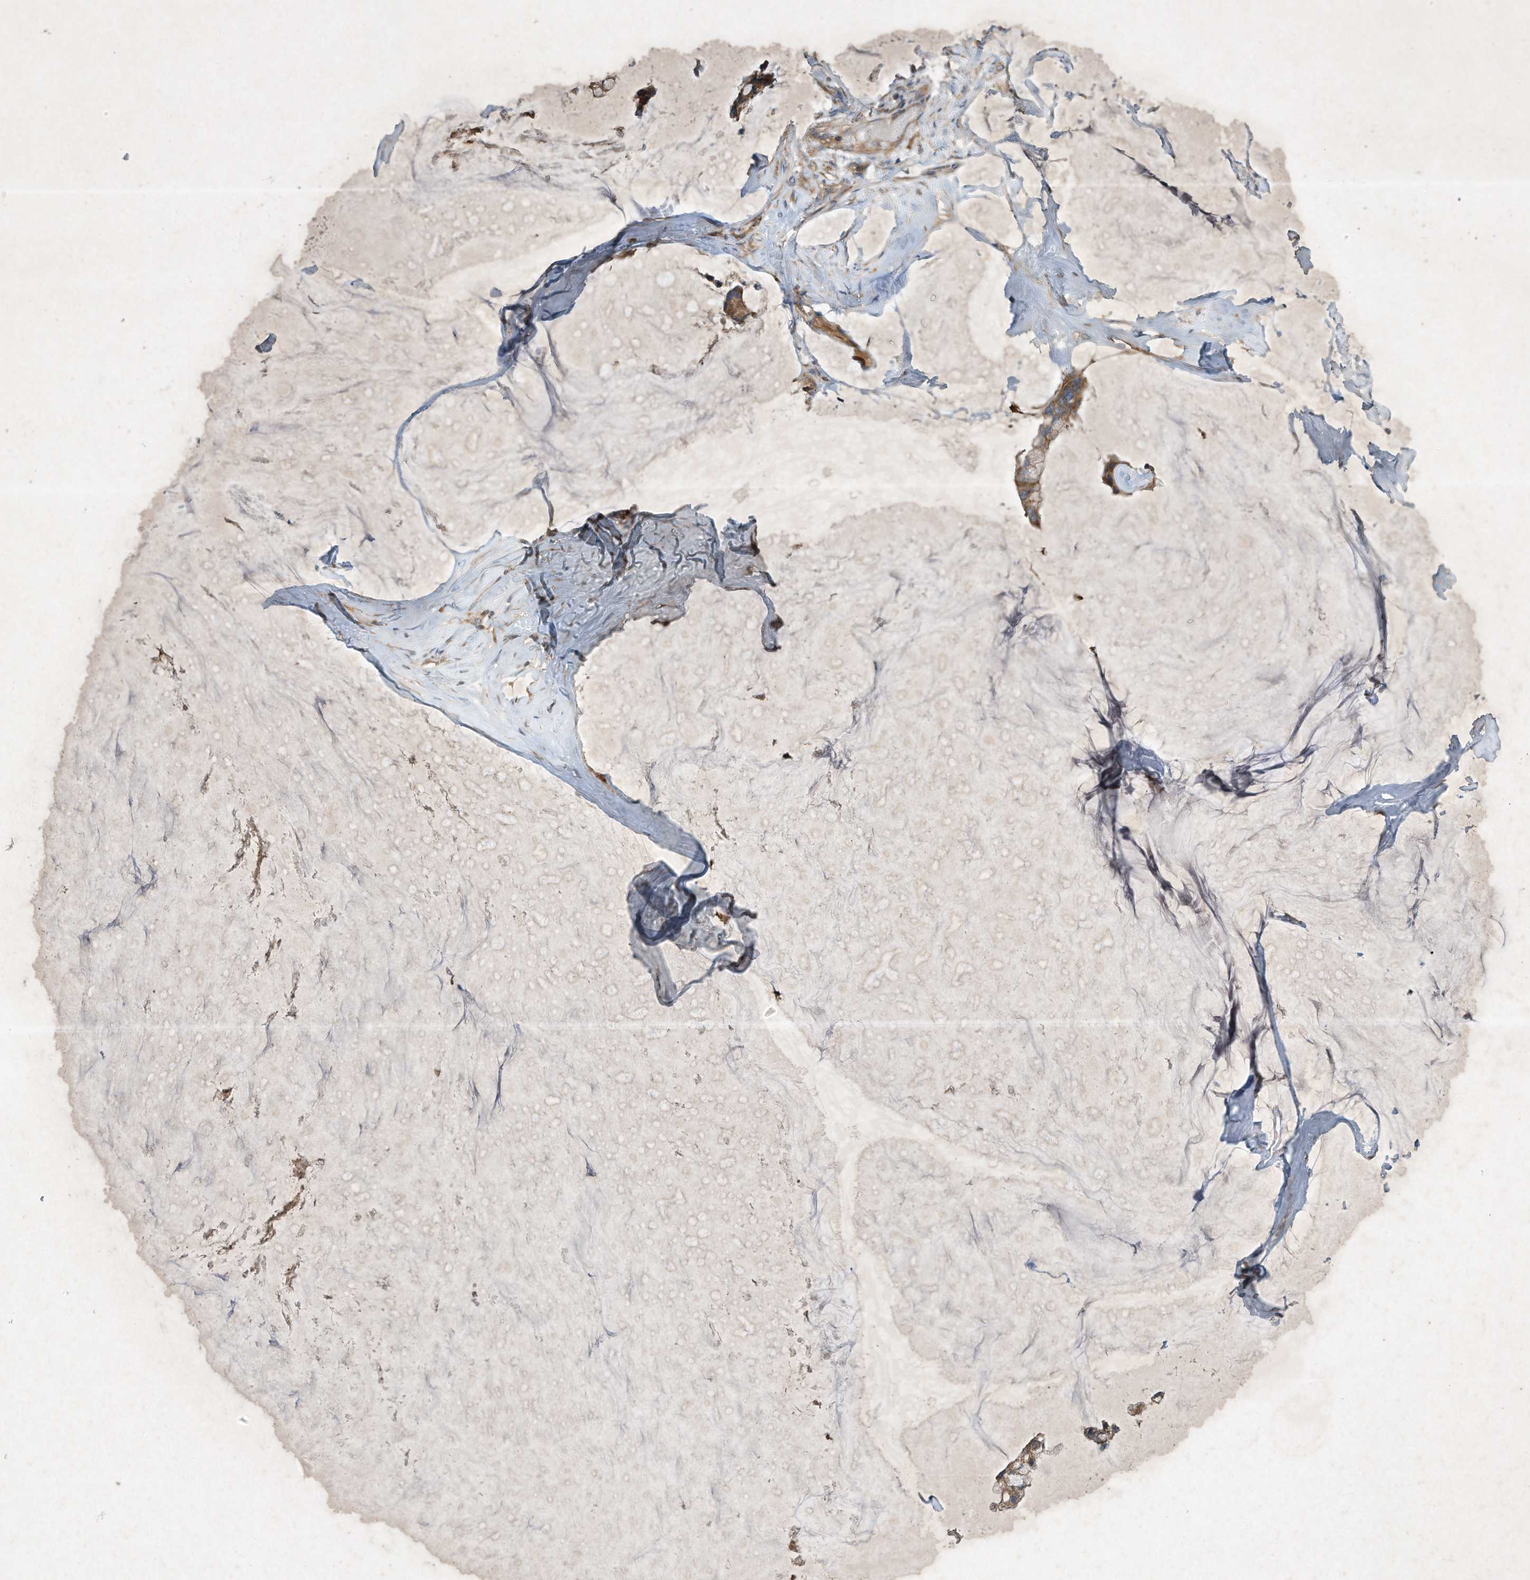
{"staining": {"intensity": "moderate", "quantity": ">75%", "location": "cytoplasmic/membranous"}, "tissue": "ovarian cancer", "cell_type": "Tumor cells", "image_type": "cancer", "snomed": [{"axis": "morphology", "description": "Cystadenocarcinoma, mucinous, NOS"}, {"axis": "topography", "description": "Ovary"}], "caption": "IHC of ovarian cancer shows medium levels of moderate cytoplasmic/membranous staining in approximately >75% of tumor cells. Nuclei are stained in blue.", "gene": "SYNJ2", "patient": {"sex": "female", "age": 39}}